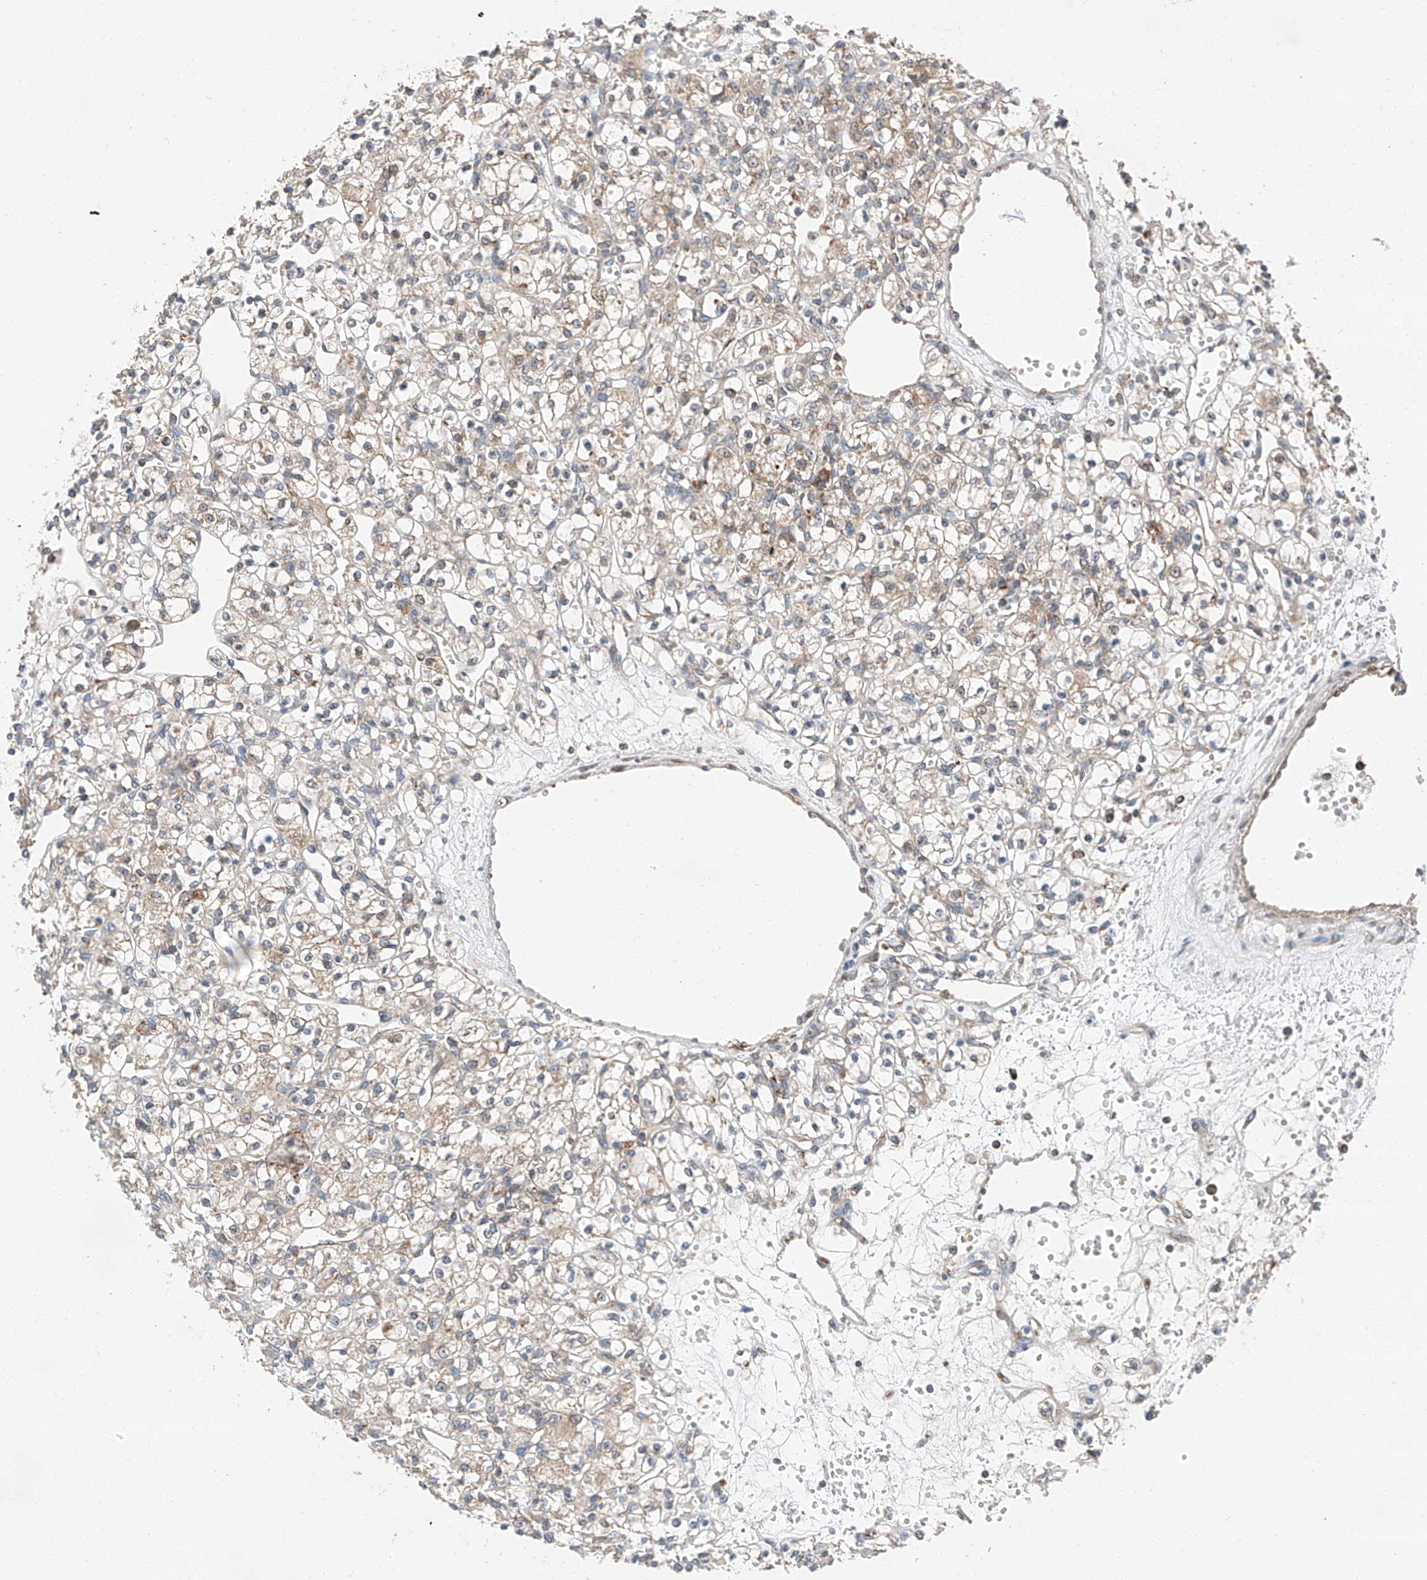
{"staining": {"intensity": "weak", "quantity": "<25%", "location": "cytoplasmic/membranous"}, "tissue": "renal cancer", "cell_type": "Tumor cells", "image_type": "cancer", "snomed": [{"axis": "morphology", "description": "Adenocarcinoma, NOS"}, {"axis": "topography", "description": "Kidney"}], "caption": "Adenocarcinoma (renal) was stained to show a protein in brown. There is no significant positivity in tumor cells.", "gene": "ZC3H15", "patient": {"sex": "female", "age": 59}}